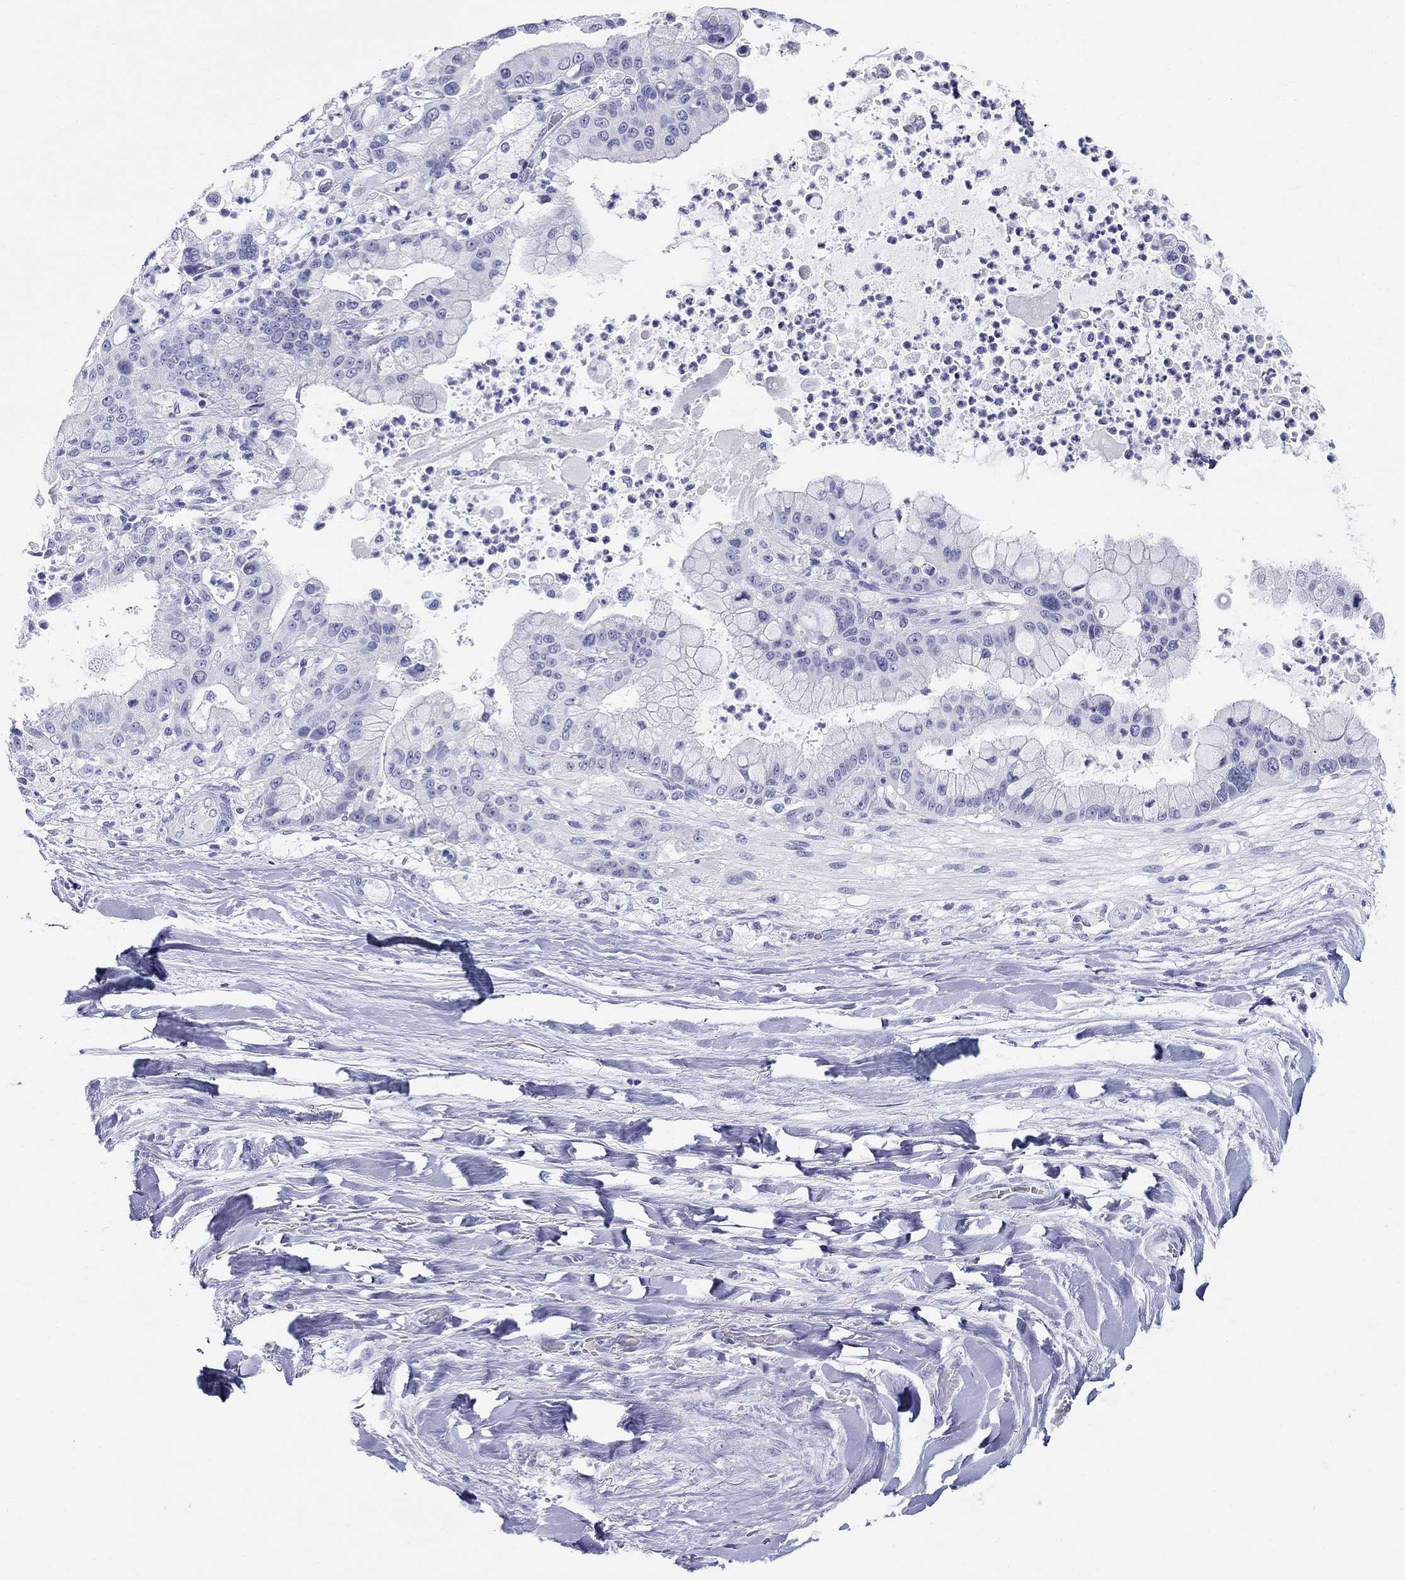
{"staining": {"intensity": "negative", "quantity": "none", "location": "none"}, "tissue": "liver cancer", "cell_type": "Tumor cells", "image_type": "cancer", "snomed": [{"axis": "morphology", "description": "Cholangiocarcinoma"}, {"axis": "topography", "description": "Liver"}], "caption": "Immunohistochemistry of human cholangiocarcinoma (liver) shows no expression in tumor cells.", "gene": "LAMP5", "patient": {"sex": "female", "age": 54}}